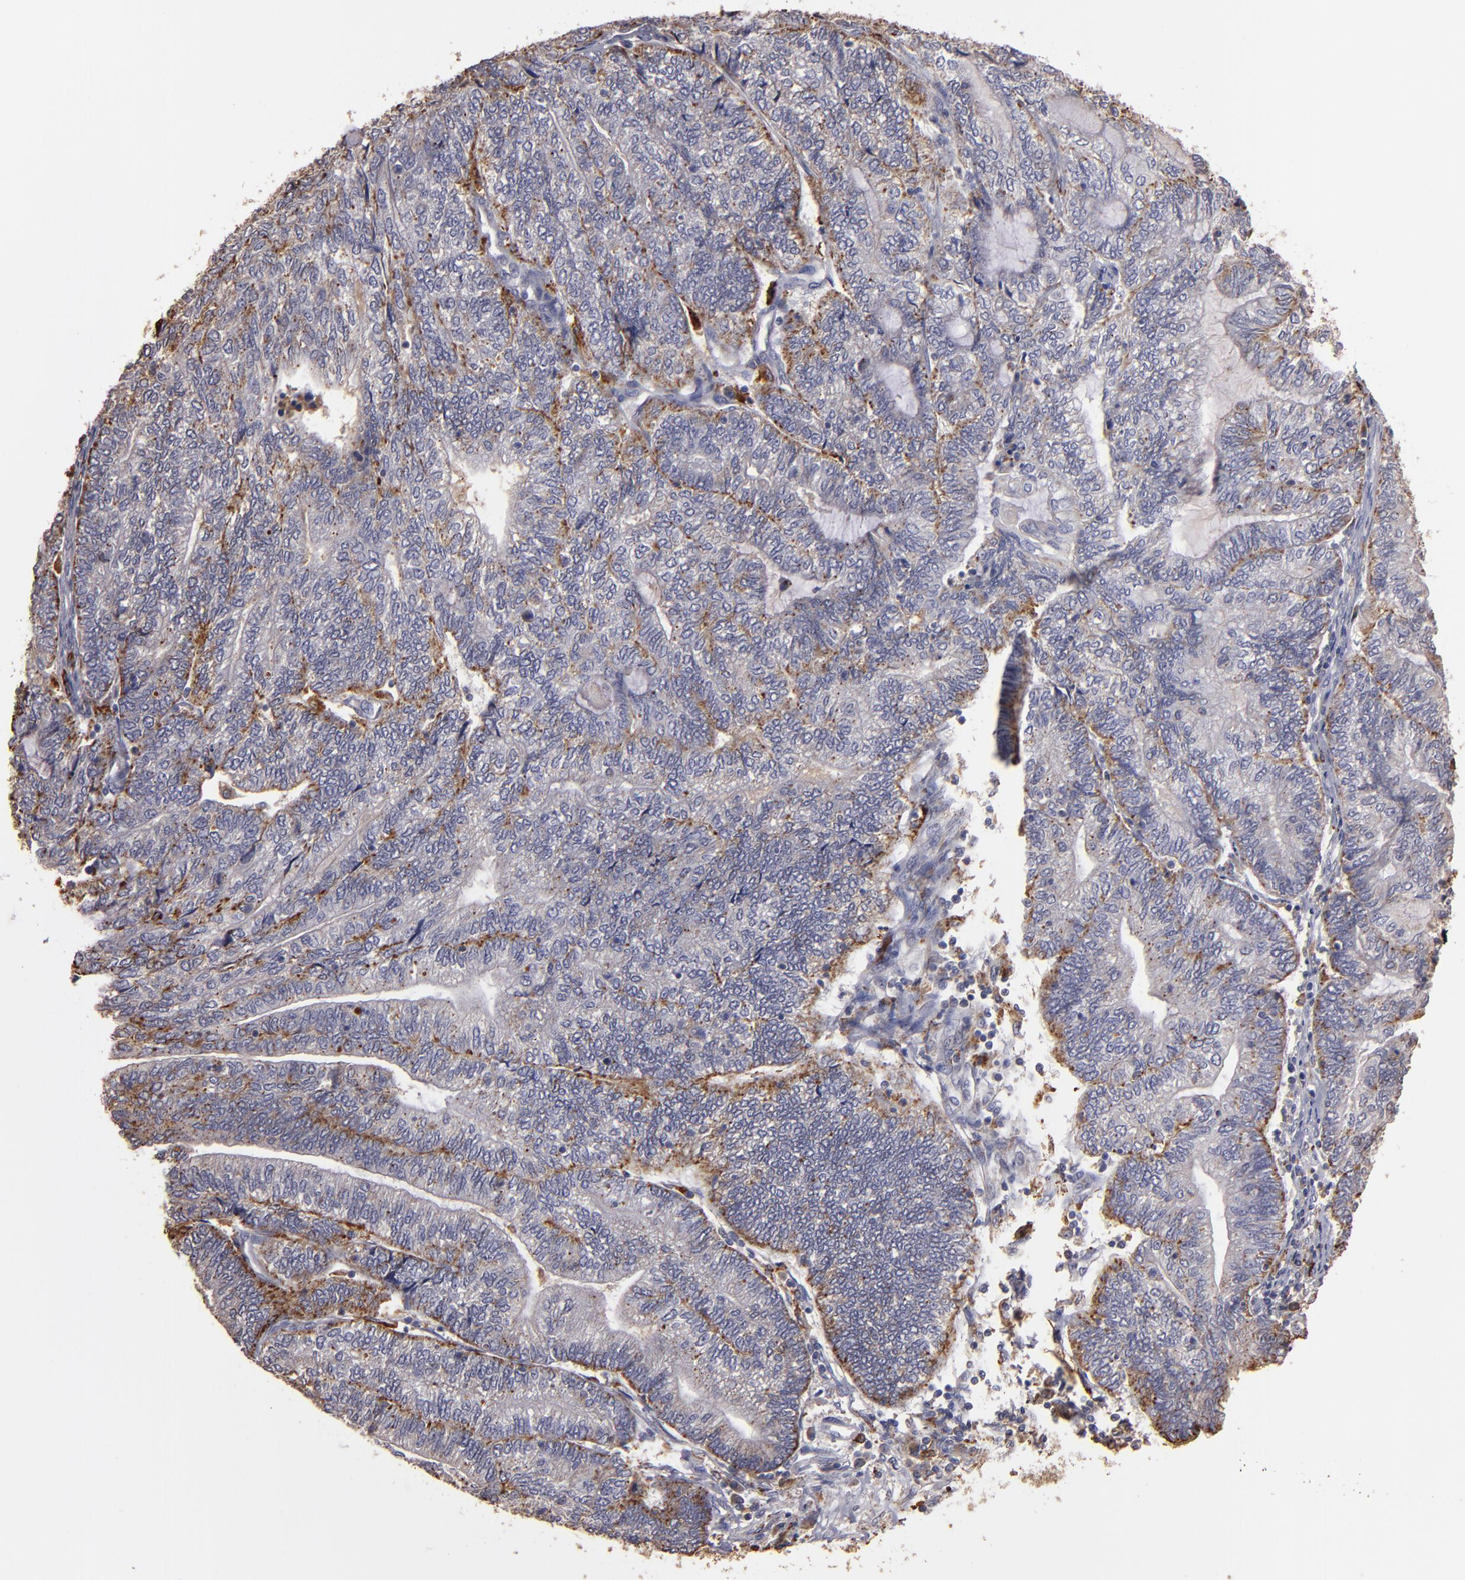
{"staining": {"intensity": "weak", "quantity": ">75%", "location": "cytoplasmic/membranous"}, "tissue": "endometrial cancer", "cell_type": "Tumor cells", "image_type": "cancer", "snomed": [{"axis": "morphology", "description": "Adenocarcinoma, NOS"}, {"axis": "topography", "description": "Uterus"}, {"axis": "topography", "description": "Endometrium"}], "caption": "Endometrial adenocarcinoma tissue demonstrates weak cytoplasmic/membranous staining in about >75% of tumor cells, visualized by immunohistochemistry. (Brightfield microscopy of DAB IHC at high magnification).", "gene": "TRAF1", "patient": {"sex": "female", "age": 70}}